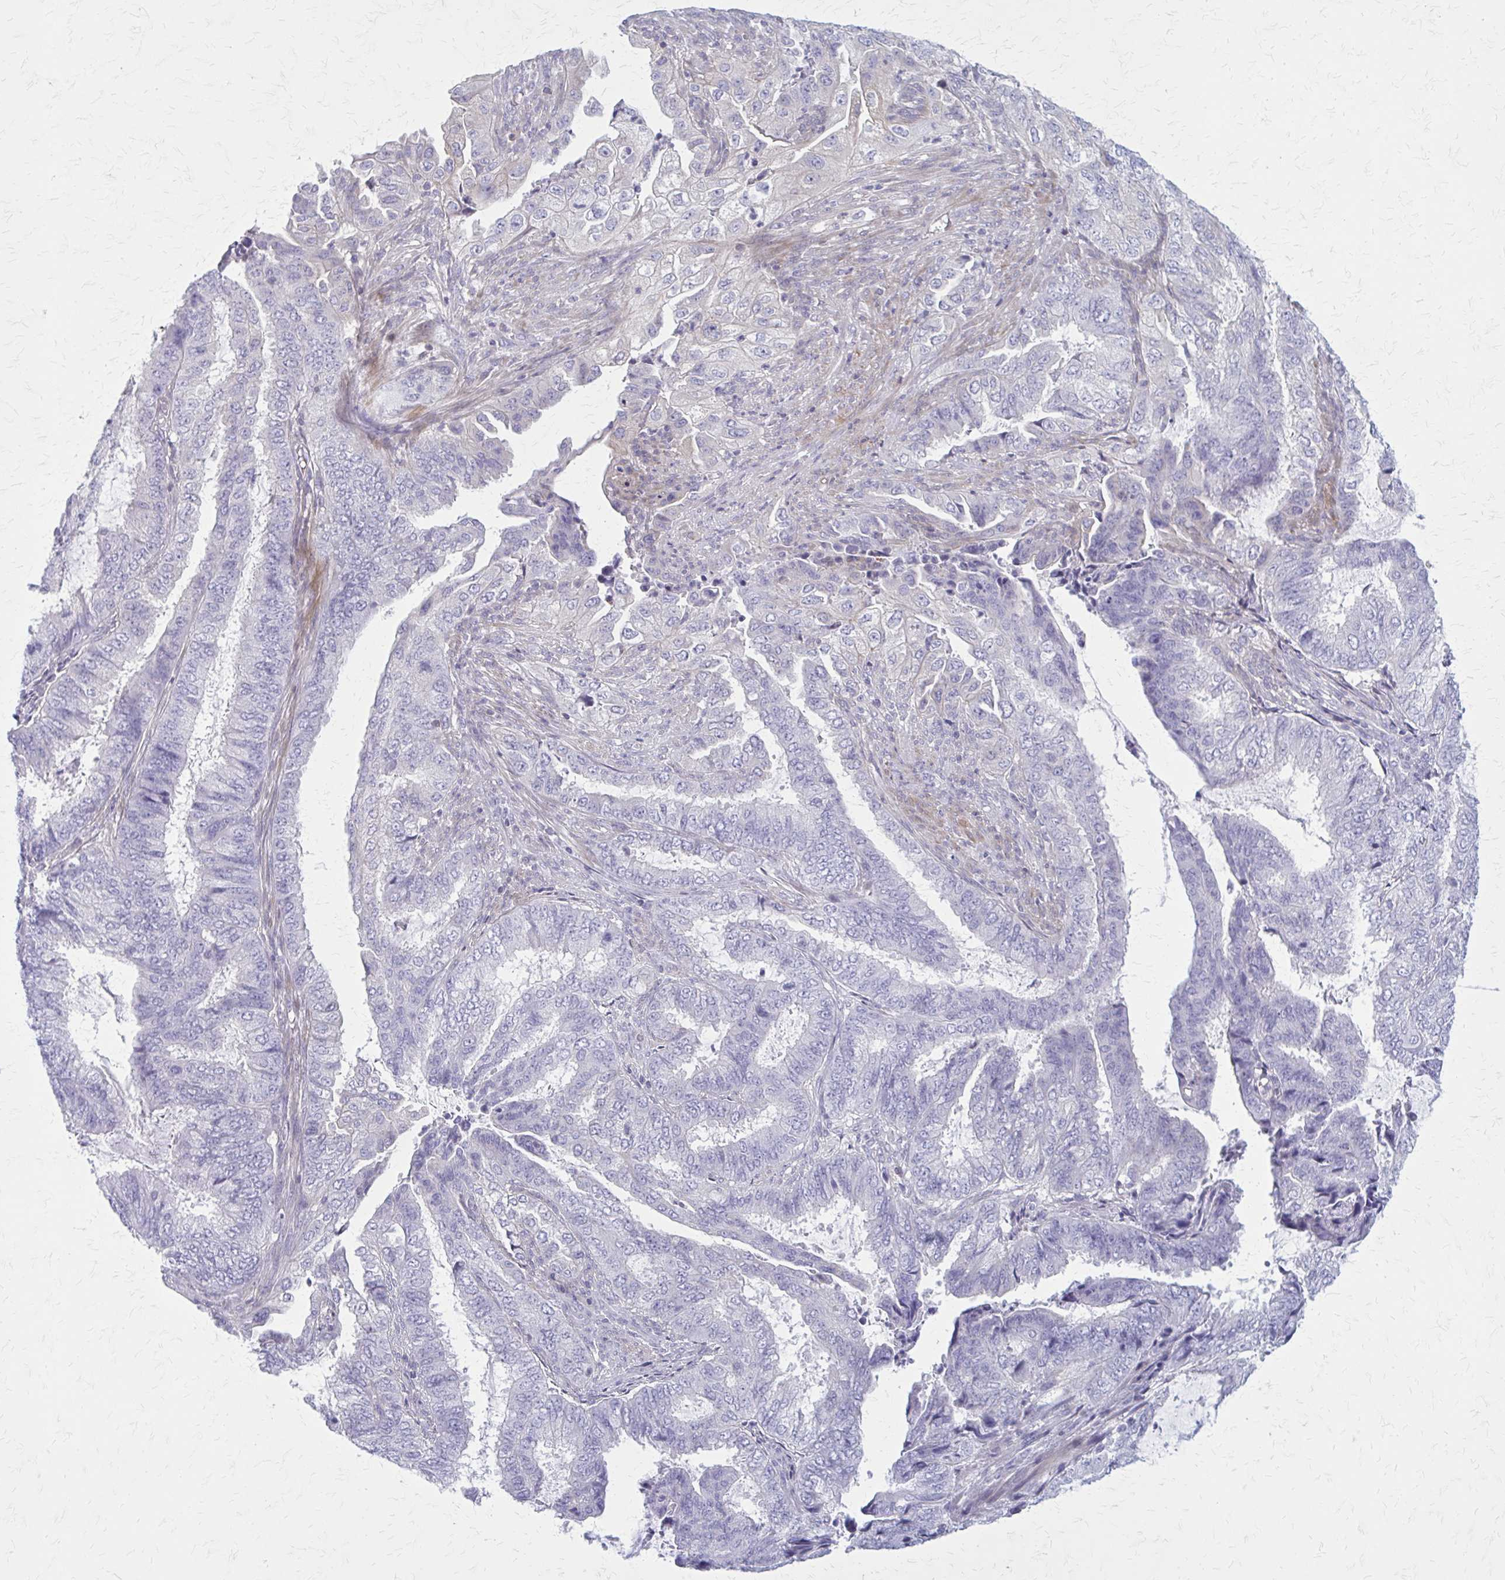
{"staining": {"intensity": "negative", "quantity": "none", "location": "none"}, "tissue": "endometrial cancer", "cell_type": "Tumor cells", "image_type": "cancer", "snomed": [{"axis": "morphology", "description": "Adenocarcinoma, NOS"}, {"axis": "topography", "description": "Endometrium"}], "caption": "Immunohistochemical staining of endometrial cancer reveals no significant staining in tumor cells.", "gene": "PITPNM1", "patient": {"sex": "female", "age": 51}}